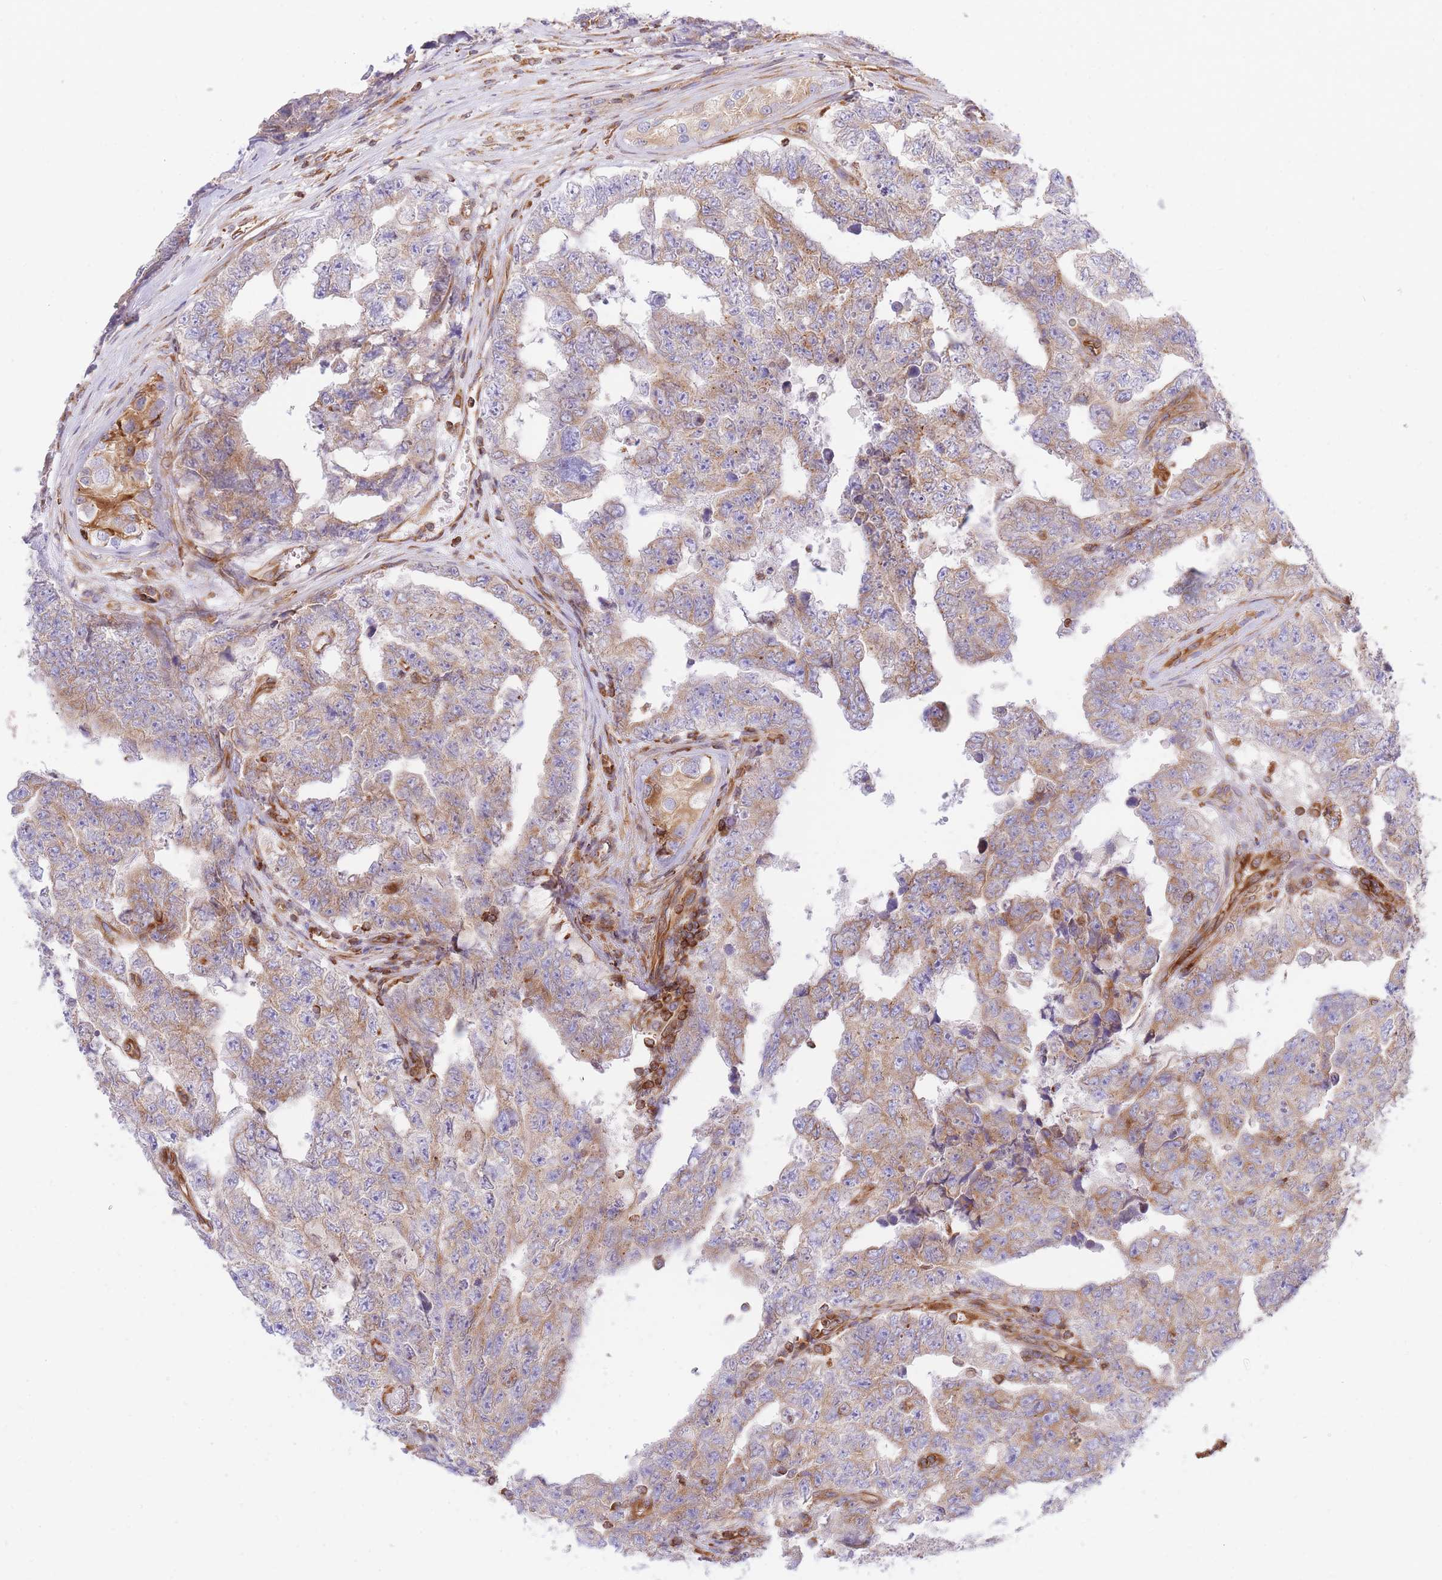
{"staining": {"intensity": "moderate", "quantity": ">75%", "location": "cytoplasmic/membranous"}, "tissue": "testis cancer", "cell_type": "Tumor cells", "image_type": "cancer", "snomed": [{"axis": "morphology", "description": "Carcinoma, Embryonal, NOS"}, {"axis": "topography", "description": "Testis"}], "caption": "Protein staining shows moderate cytoplasmic/membranous staining in about >75% of tumor cells in testis cancer.", "gene": "REM1", "patient": {"sex": "male", "age": 25}}